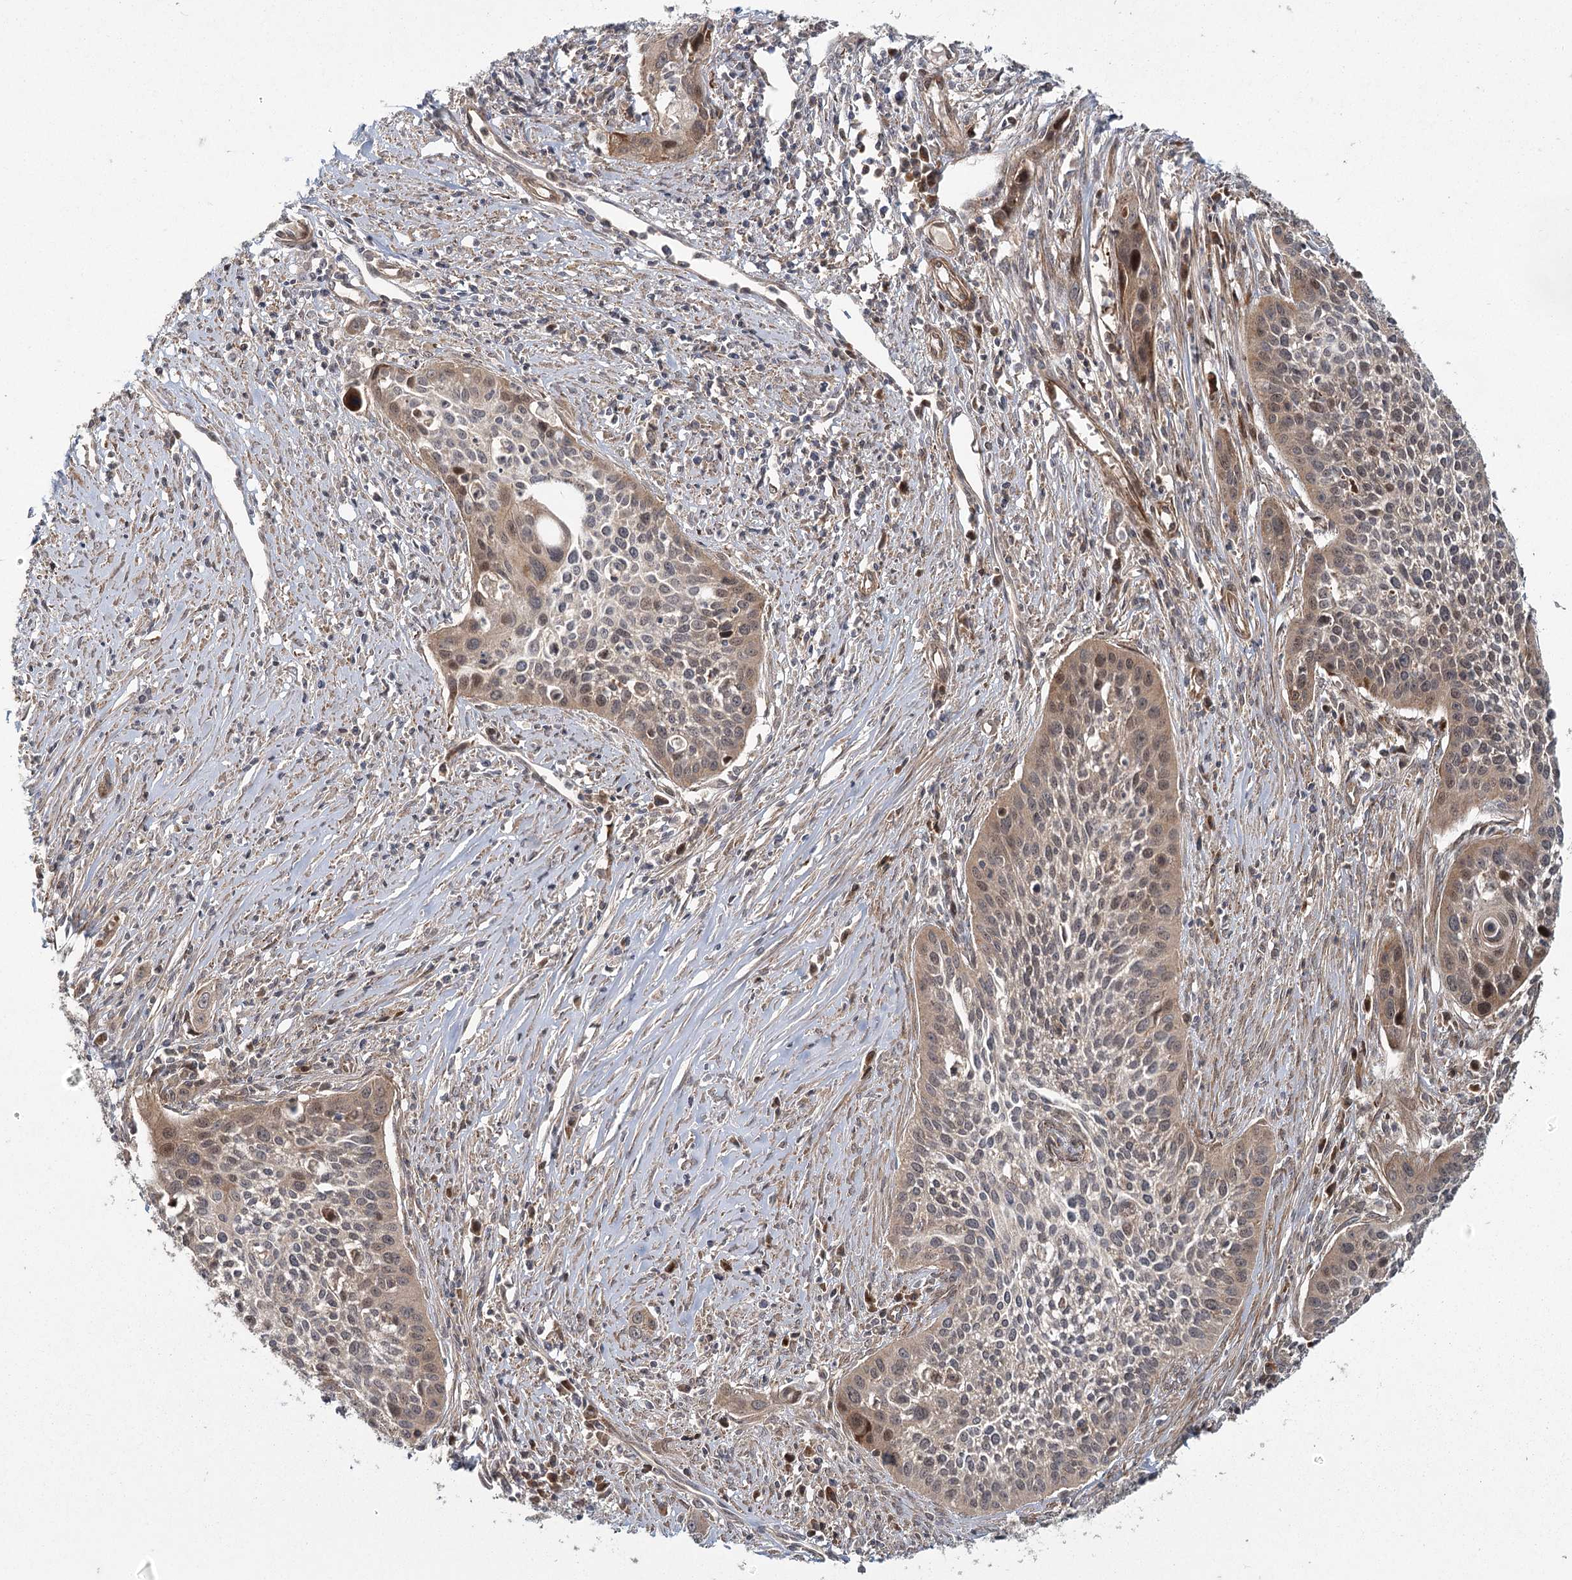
{"staining": {"intensity": "moderate", "quantity": "25%-75%", "location": "cytoplasmic/membranous,nuclear"}, "tissue": "cervical cancer", "cell_type": "Tumor cells", "image_type": "cancer", "snomed": [{"axis": "morphology", "description": "Squamous cell carcinoma, NOS"}, {"axis": "topography", "description": "Cervix"}], "caption": "An image showing moderate cytoplasmic/membranous and nuclear staining in approximately 25%-75% of tumor cells in squamous cell carcinoma (cervical), as visualized by brown immunohistochemical staining.", "gene": "RAPGEF6", "patient": {"sex": "female", "age": 34}}